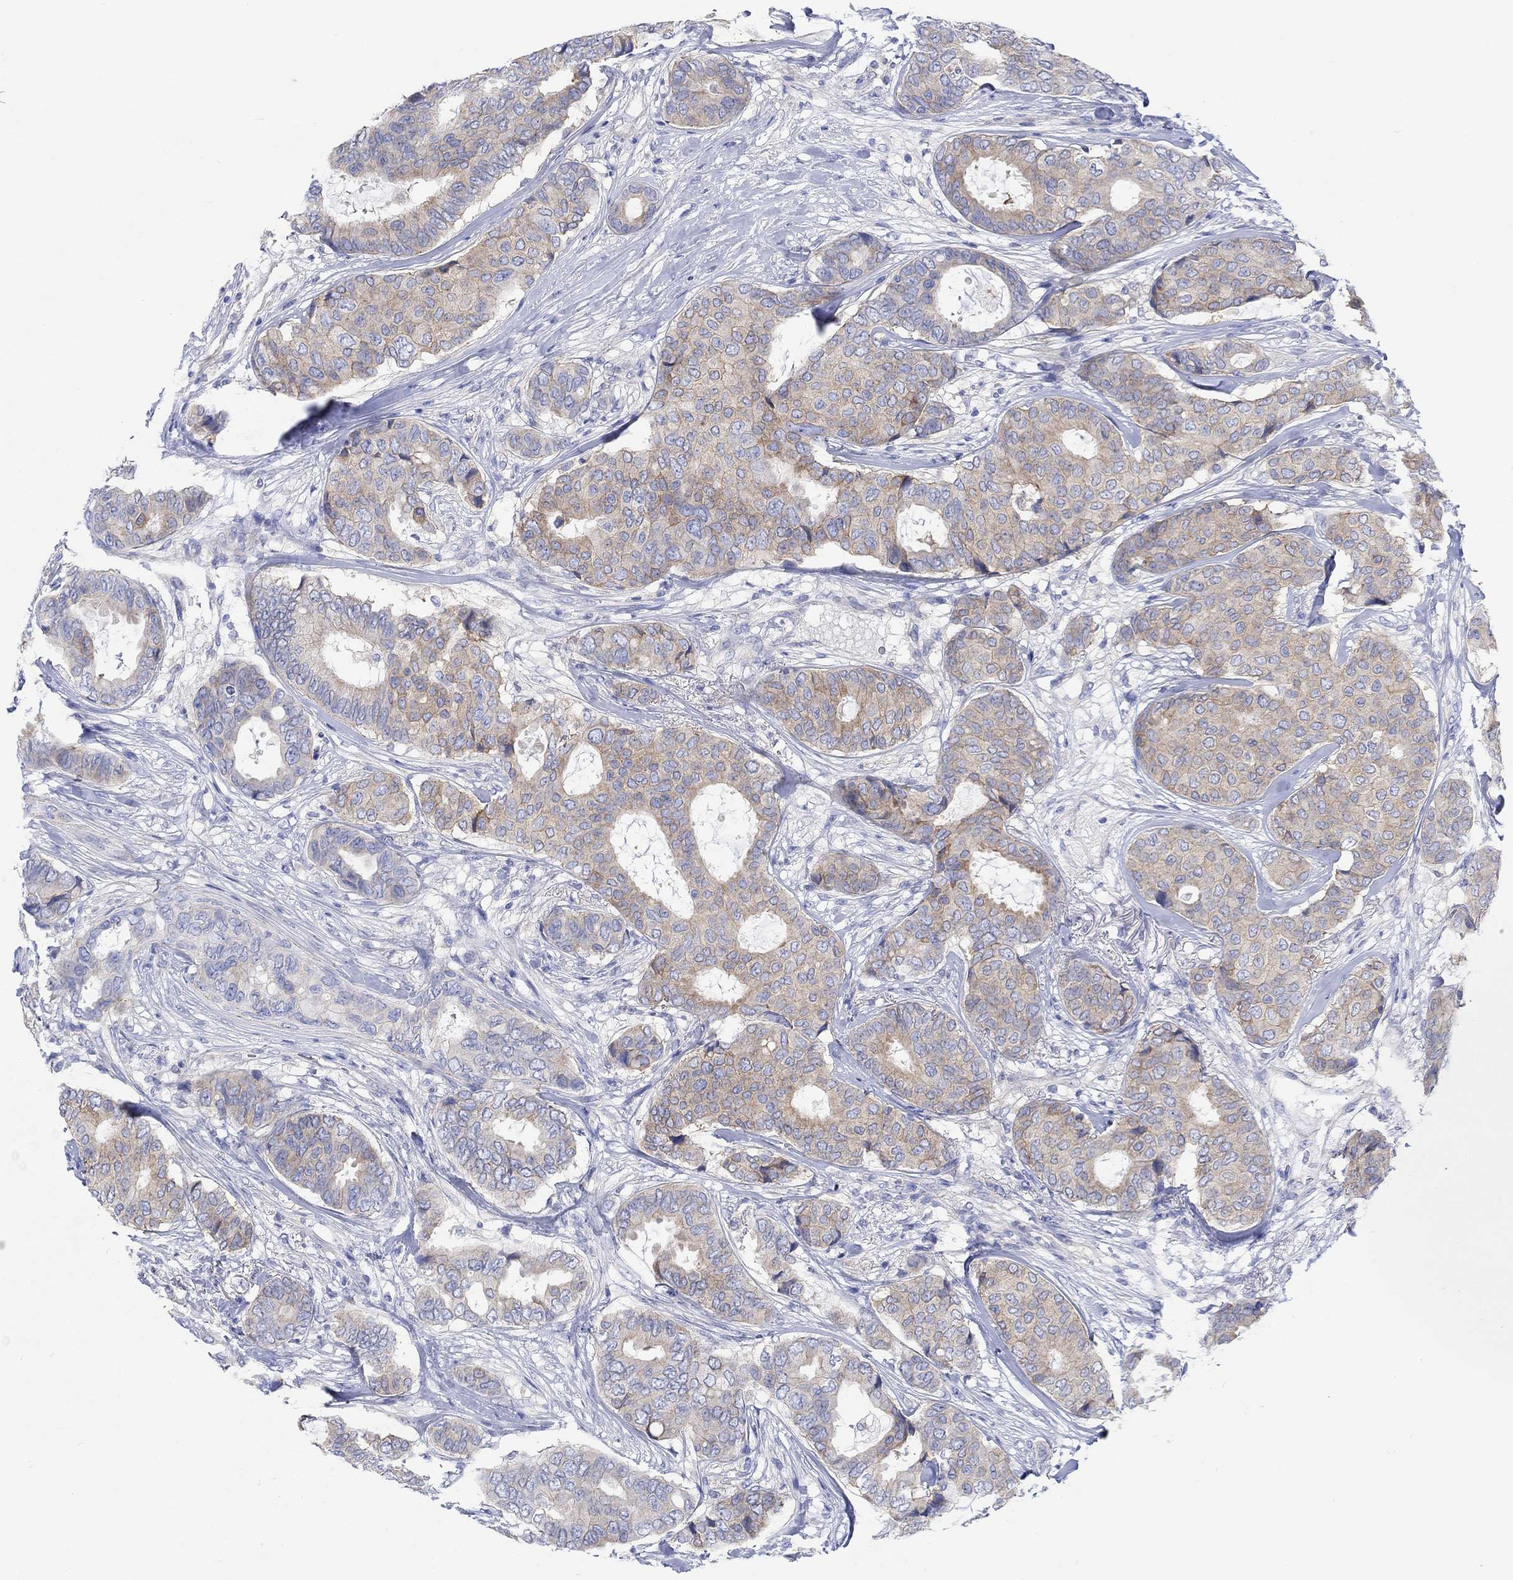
{"staining": {"intensity": "weak", "quantity": "25%-75%", "location": "cytoplasmic/membranous"}, "tissue": "breast cancer", "cell_type": "Tumor cells", "image_type": "cancer", "snomed": [{"axis": "morphology", "description": "Duct carcinoma"}, {"axis": "topography", "description": "Breast"}], "caption": "About 25%-75% of tumor cells in human breast cancer show weak cytoplasmic/membranous protein positivity as visualized by brown immunohistochemical staining.", "gene": "REEP6", "patient": {"sex": "female", "age": 75}}